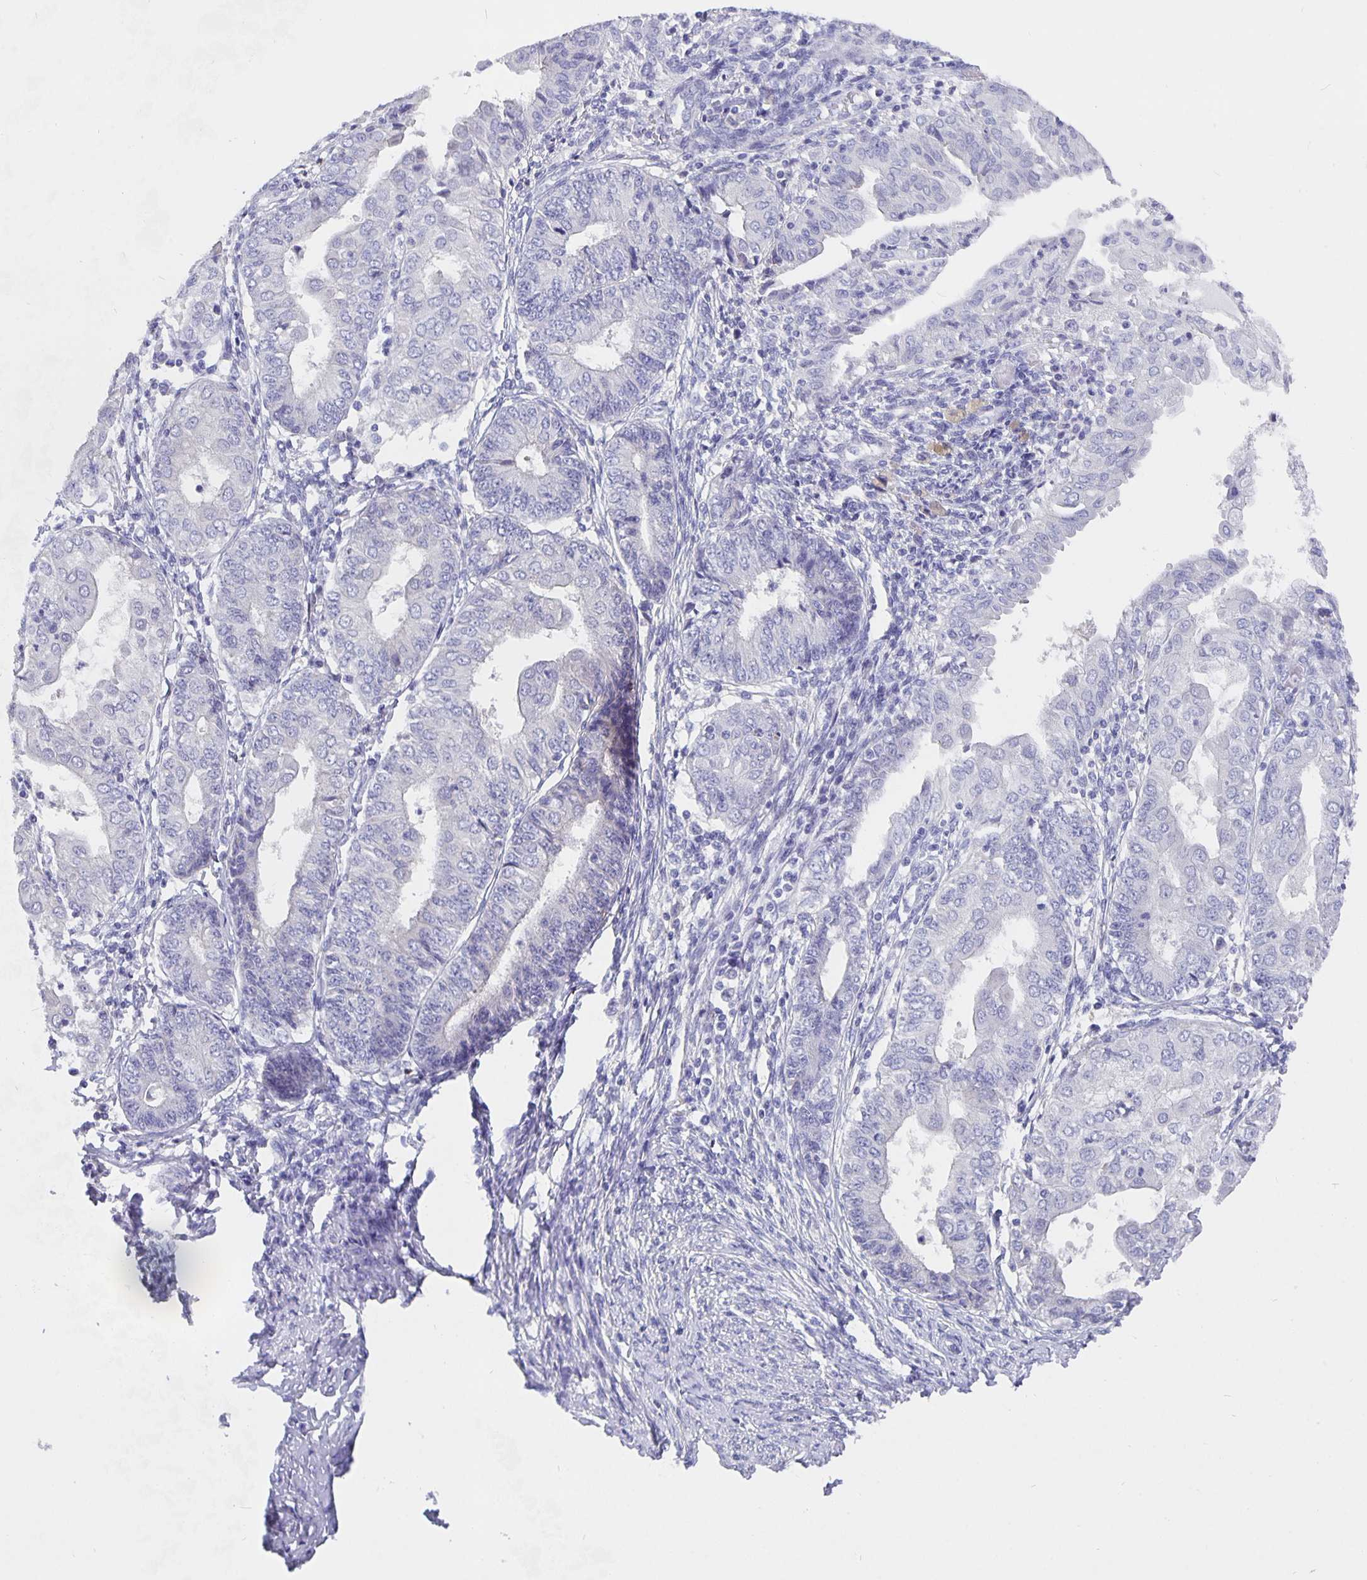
{"staining": {"intensity": "negative", "quantity": "none", "location": "none"}, "tissue": "endometrial cancer", "cell_type": "Tumor cells", "image_type": "cancer", "snomed": [{"axis": "morphology", "description": "Adenocarcinoma, NOS"}, {"axis": "topography", "description": "Endometrium"}], "caption": "Image shows no significant protein positivity in tumor cells of endometrial adenocarcinoma.", "gene": "CFAP74", "patient": {"sex": "female", "age": 68}}